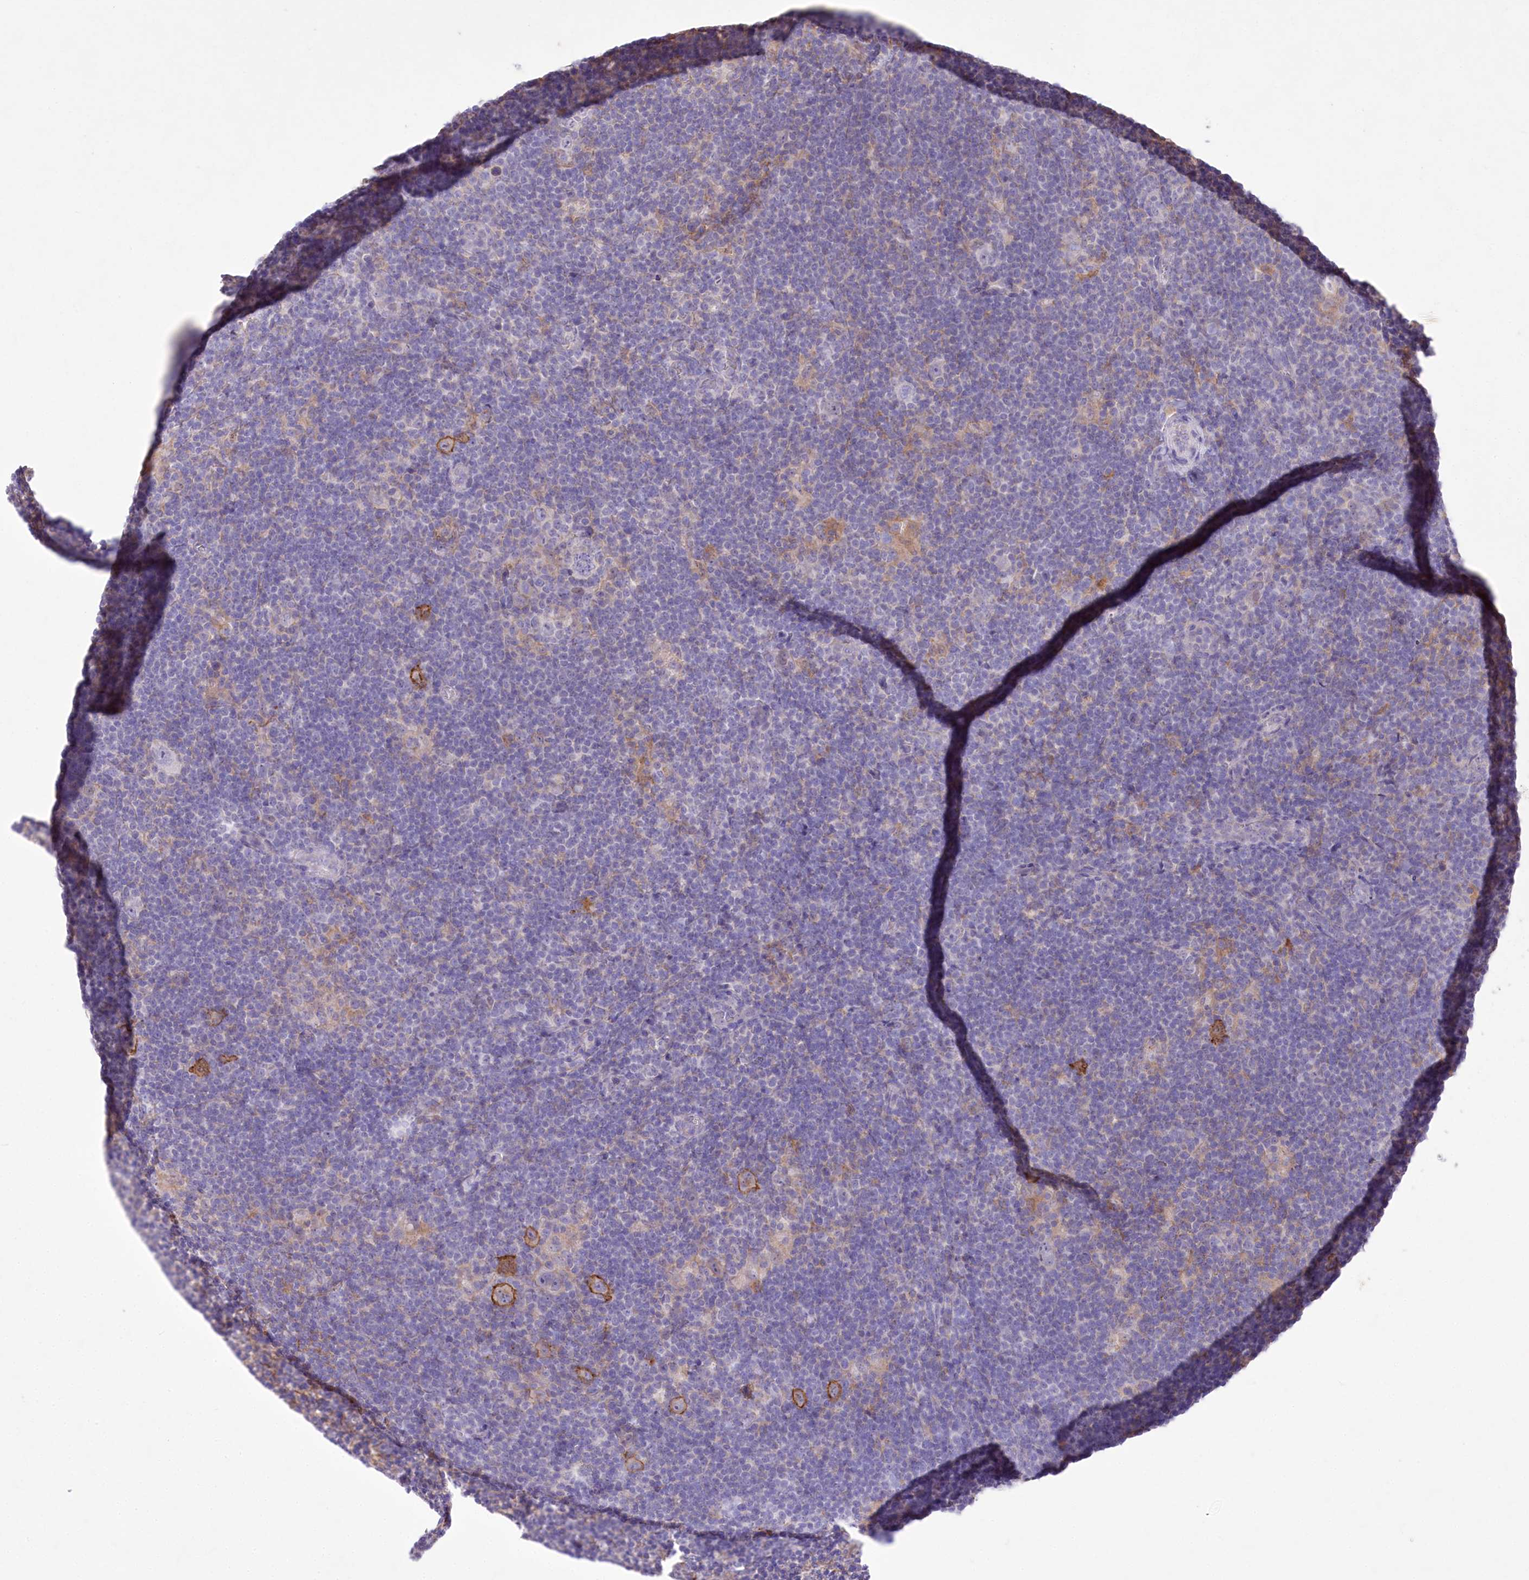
{"staining": {"intensity": "moderate", "quantity": "25%-75%", "location": "cytoplasmic/membranous"}, "tissue": "lymphoma", "cell_type": "Tumor cells", "image_type": "cancer", "snomed": [{"axis": "morphology", "description": "Hodgkin's disease, NOS"}, {"axis": "topography", "description": "Lymph node"}], "caption": "Moderate cytoplasmic/membranous staining is seen in approximately 25%-75% of tumor cells in lymphoma. Using DAB (3,3'-diaminobenzidine) (brown) and hematoxylin (blue) stains, captured at high magnification using brightfield microscopy.", "gene": "ENPP1", "patient": {"sex": "female", "age": 57}}